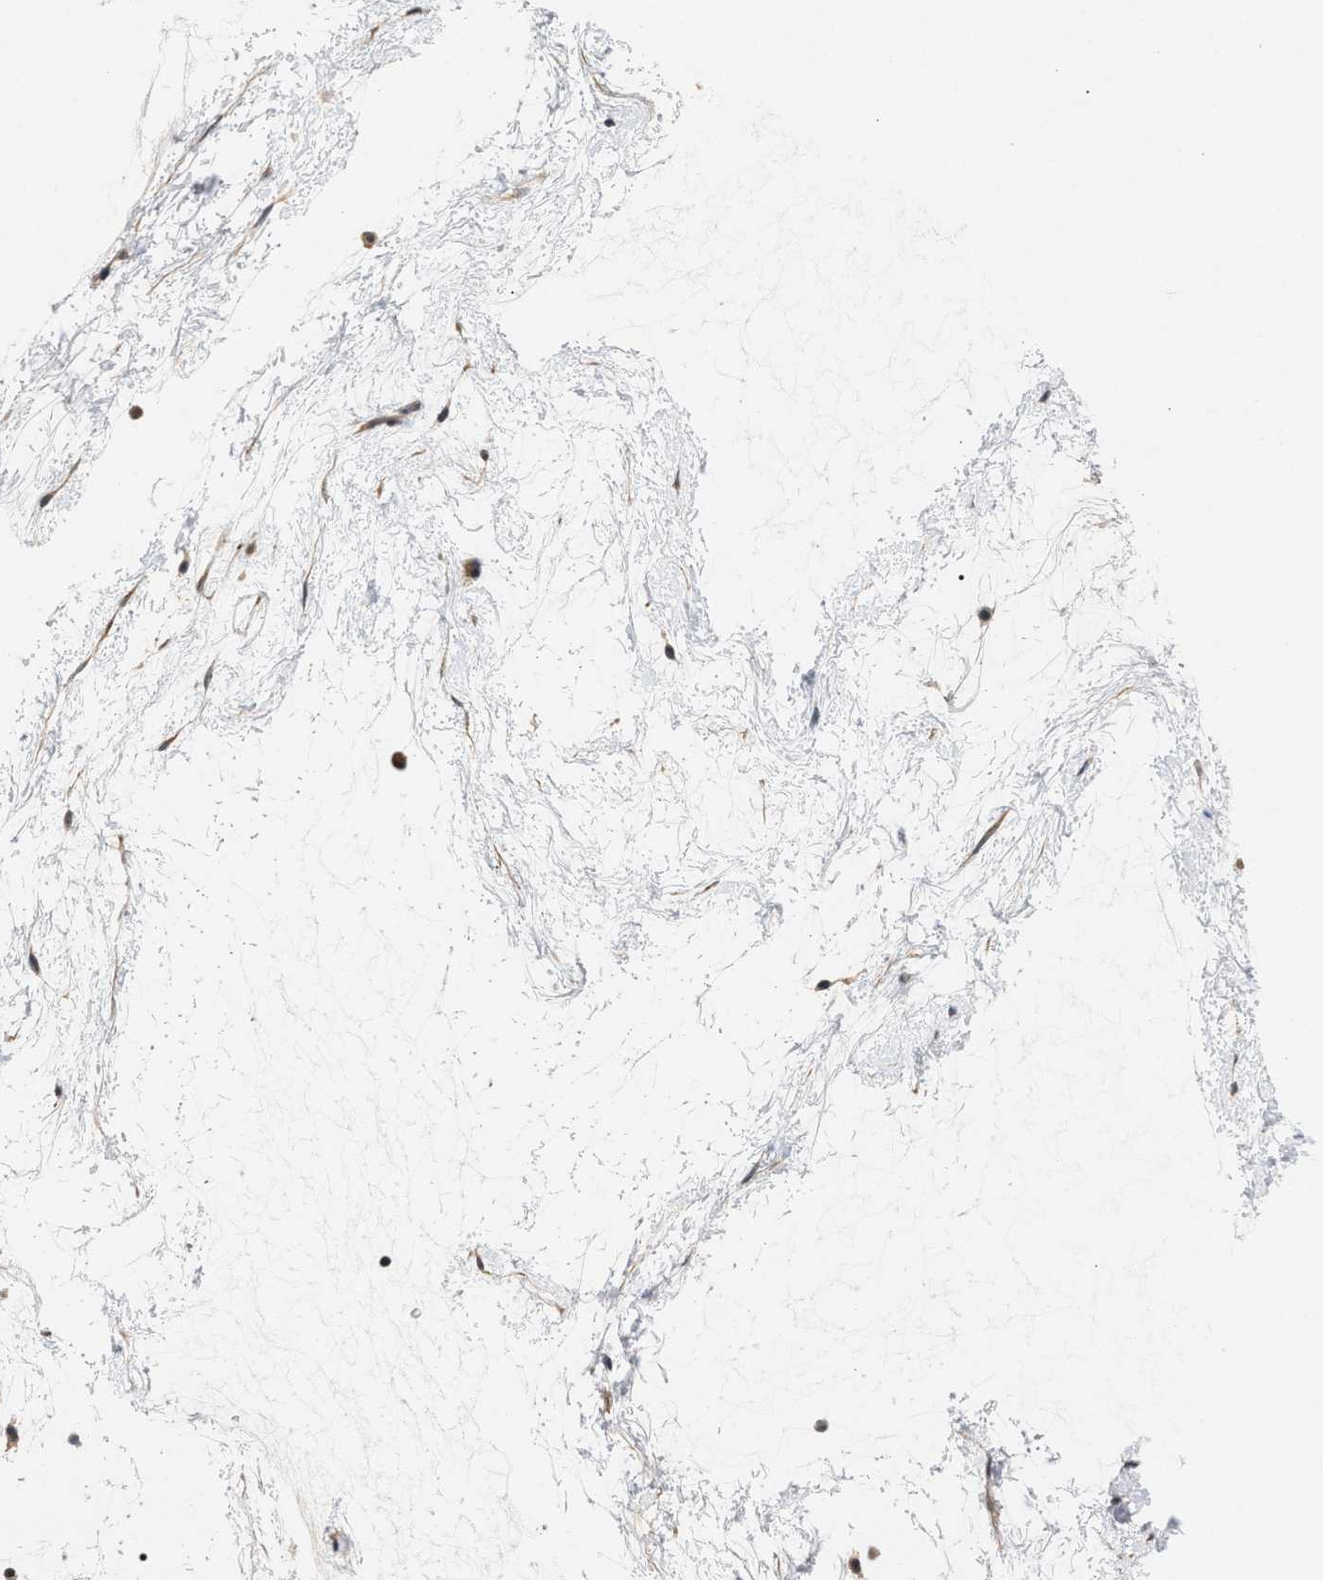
{"staining": {"intensity": "strong", "quantity": "25%-75%", "location": "cytoplasmic/membranous,nuclear"}, "tissue": "nasopharynx", "cell_type": "Respiratory epithelial cells", "image_type": "normal", "snomed": [{"axis": "morphology", "description": "Normal tissue, NOS"}, {"axis": "morphology", "description": "Inflammation, NOS"}, {"axis": "topography", "description": "Nasopharynx"}], "caption": "Benign nasopharynx was stained to show a protein in brown. There is high levels of strong cytoplasmic/membranous,nuclear expression in about 25%-75% of respiratory epithelial cells.", "gene": "GLOD4", "patient": {"sex": "male", "age": 48}}